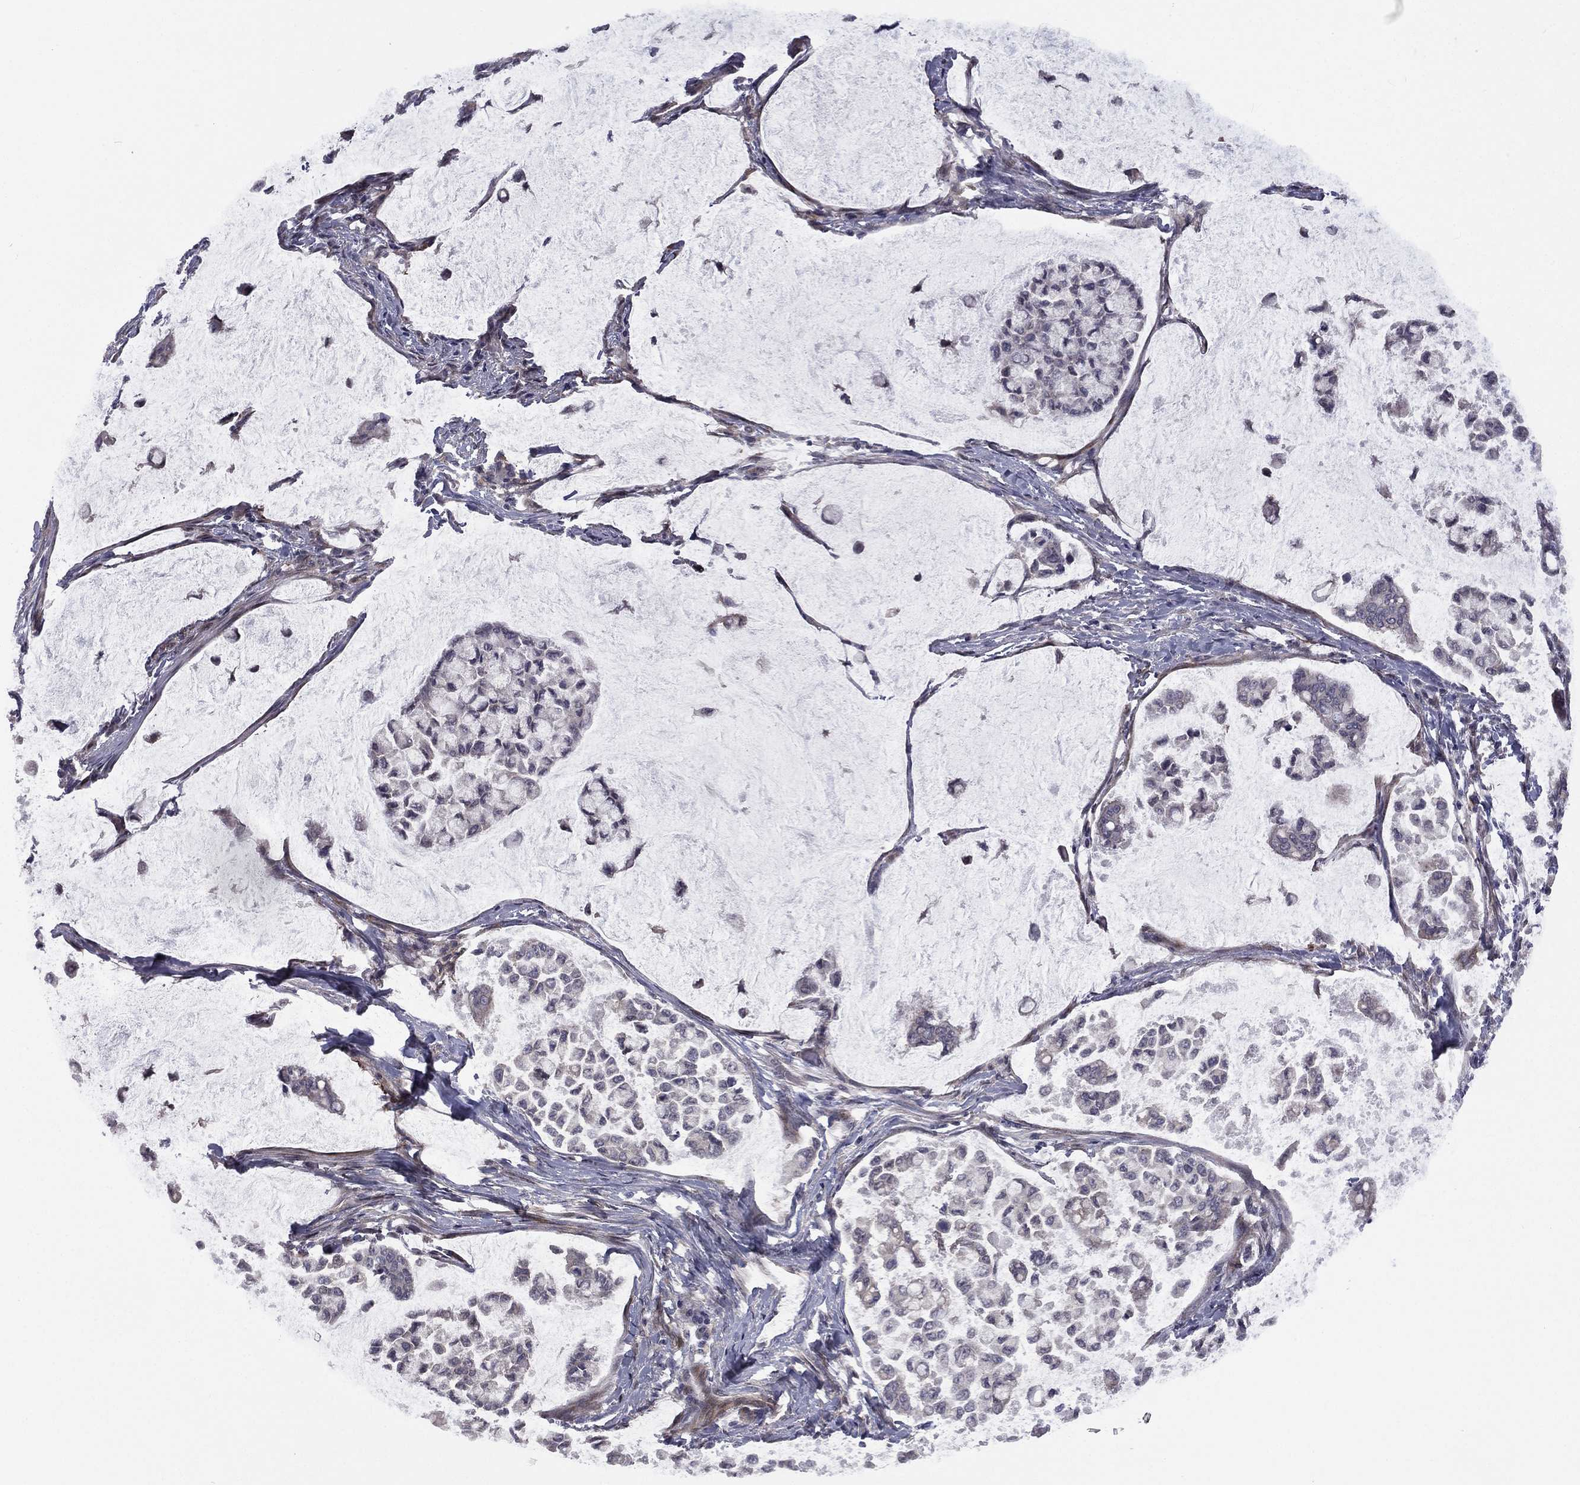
{"staining": {"intensity": "negative", "quantity": "none", "location": "none"}, "tissue": "stomach cancer", "cell_type": "Tumor cells", "image_type": "cancer", "snomed": [{"axis": "morphology", "description": "Adenocarcinoma, NOS"}, {"axis": "topography", "description": "Stomach"}], "caption": "An immunohistochemistry (IHC) micrograph of stomach adenocarcinoma is shown. There is no staining in tumor cells of stomach adenocarcinoma. (DAB (3,3'-diaminobenzidine) IHC with hematoxylin counter stain).", "gene": "ACTRT2", "patient": {"sex": "male", "age": 82}}